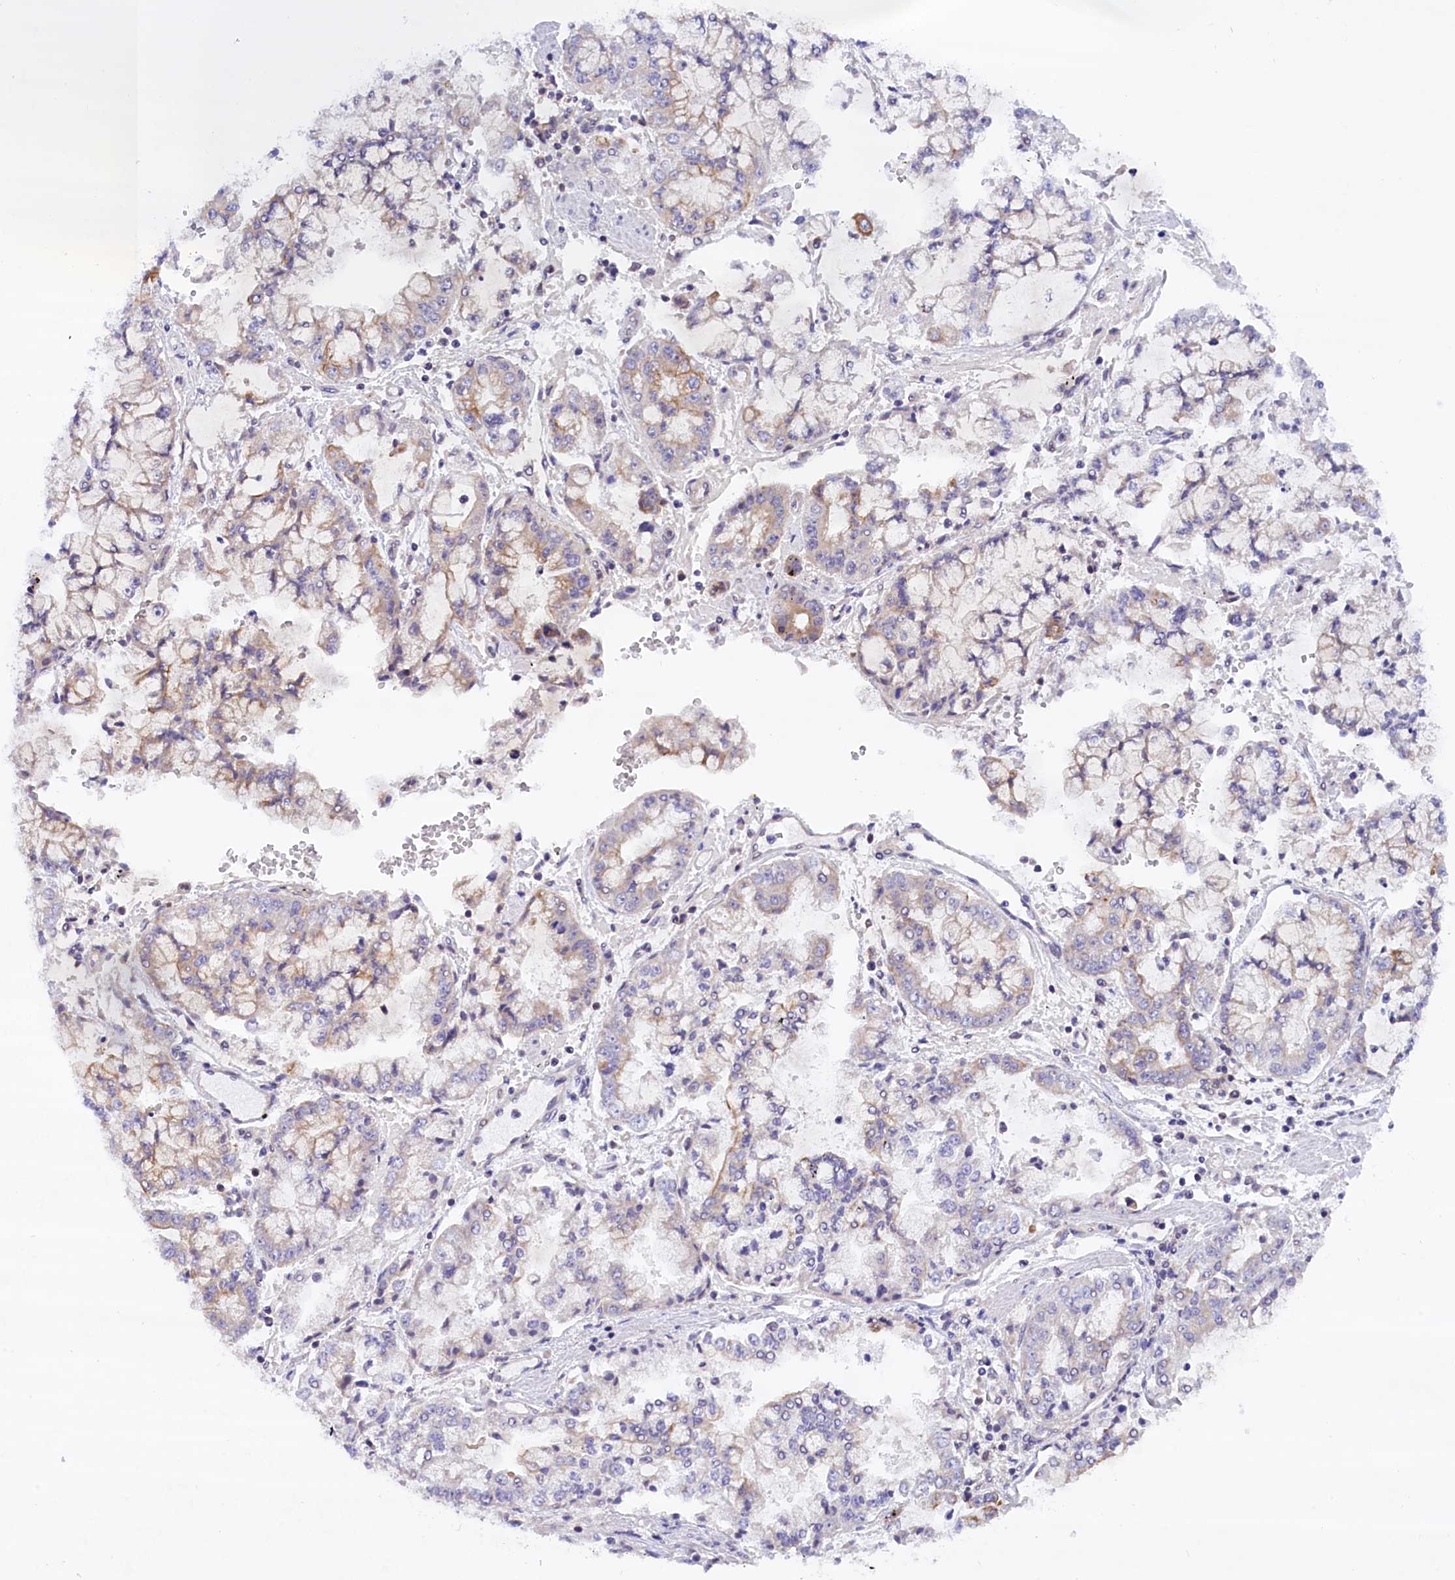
{"staining": {"intensity": "weak", "quantity": "<25%", "location": "cytoplasmic/membranous"}, "tissue": "stomach cancer", "cell_type": "Tumor cells", "image_type": "cancer", "snomed": [{"axis": "morphology", "description": "Adenocarcinoma, NOS"}, {"axis": "topography", "description": "Stomach"}], "caption": "This is a image of IHC staining of stomach cancer, which shows no positivity in tumor cells.", "gene": "TBCB", "patient": {"sex": "male", "age": 76}}